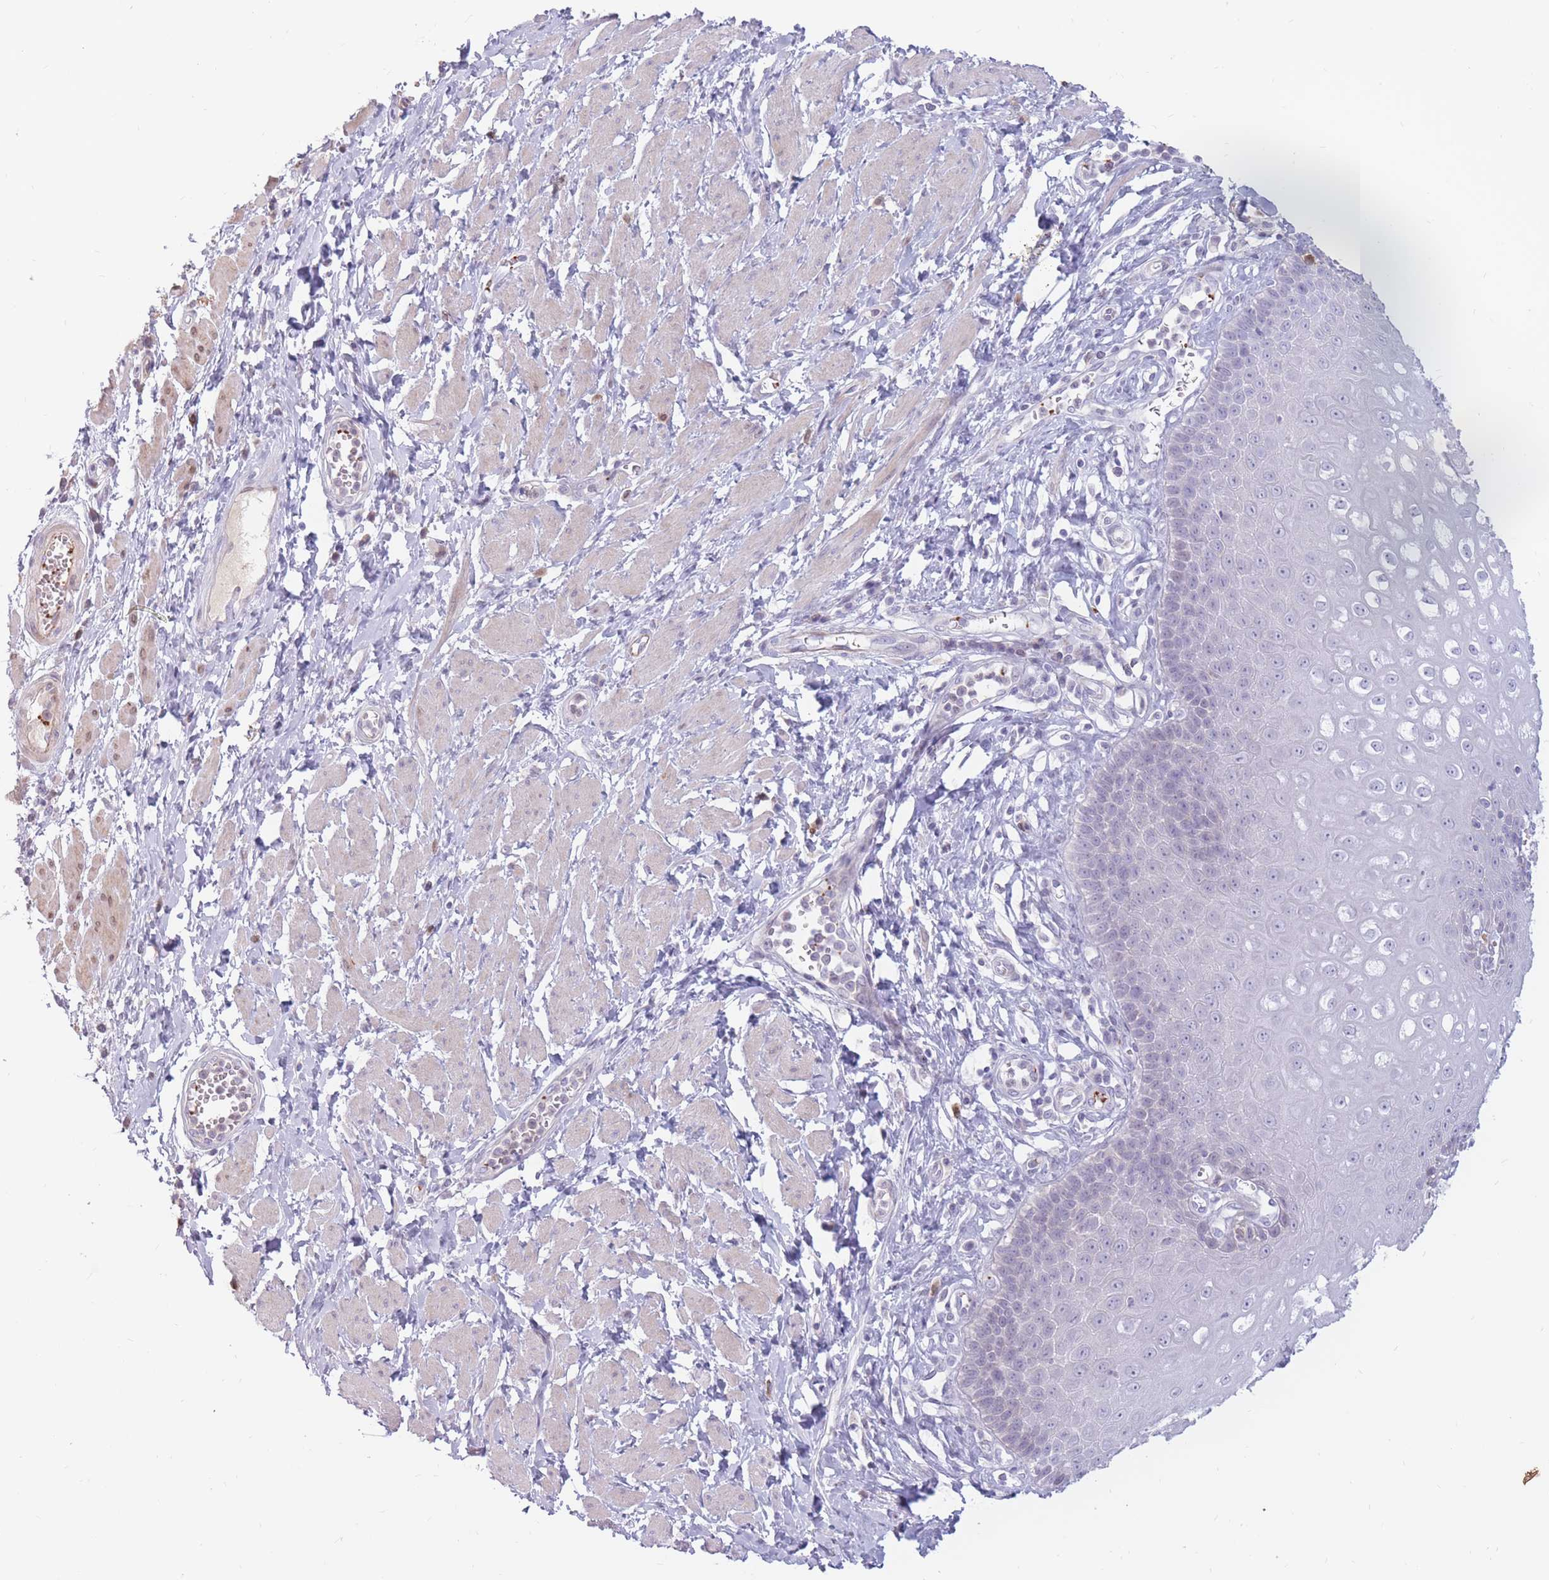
{"staining": {"intensity": "negative", "quantity": "none", "location": "none"}, "tissue": "esophagus", "cell_type": "Squamous epithelial cells", "image_type": "normal", "snomed": [{"axis": "morphology", "description": "Normal tissue, NOS"}, {"axis": "topography", "description": "Esophagus"}], "caption": "Immunohistochemistry (IHC) micrograph of unremarkable esophagus: human esophagus stained with DAB (3,3'-diaminobenzidine) displays no significant protein expression in squamous epithelial cells. (Stains: DAB immunohistochemistry (IHC) with hematoxylin counter stain, Microscopy: brightfield microscopy at high magnification).", "gene": "PTGDR", "patient": {"sex": "male", "age": 67}}